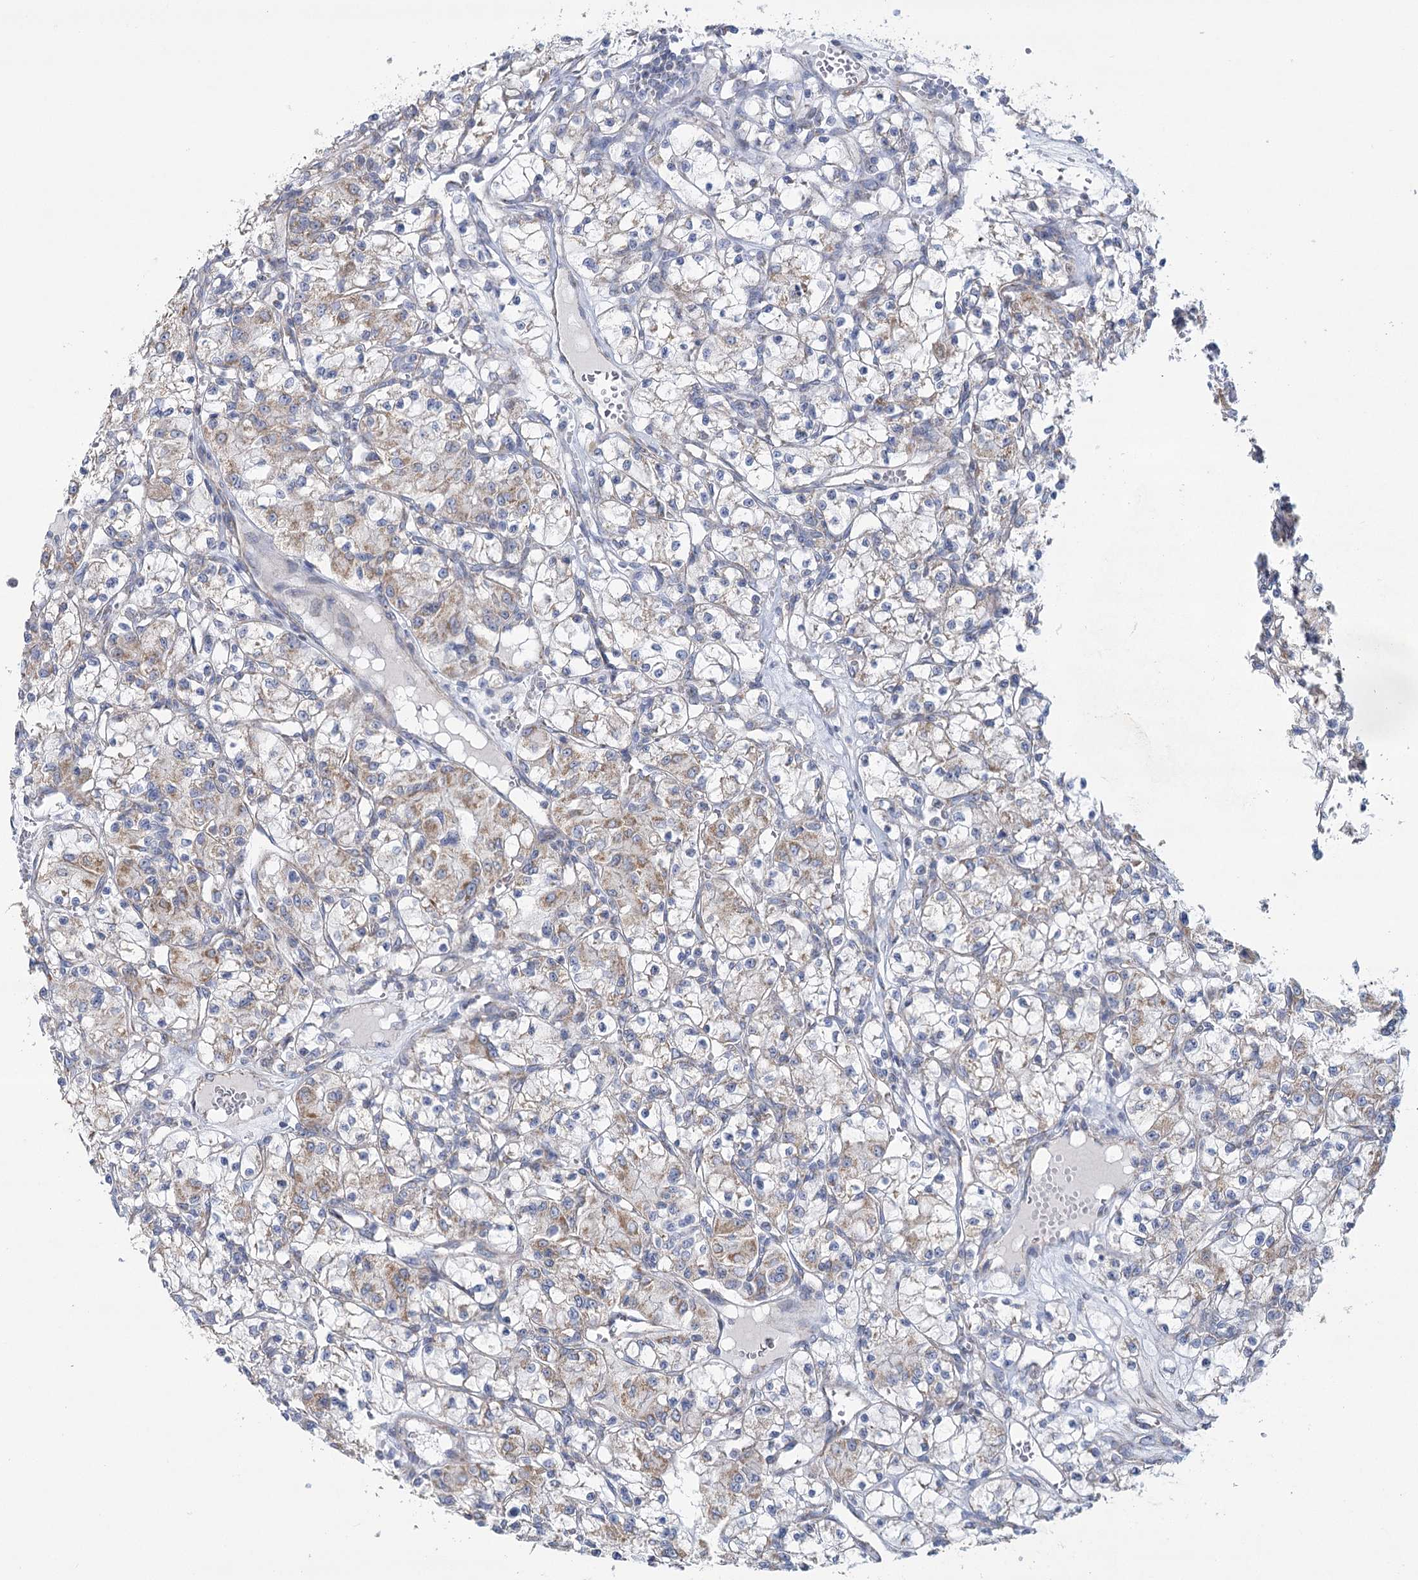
{"staining": {"intensity": "weak", "quantity": "<25%", "location": "cytoplasmic/membranous"}, "tissue": "renal cancer", "cell_type": "Tumor cells", "image_type": "cancer", "snomed": [{"axis": "morphology", "description": "Adenocarcinoma, NOS"}, {"axis": "topography", "description": "Kidney"}], "caption": "Image shows no protein staining in tumor cells of renal cancer tissue.", "gene": "SNX7", "patient": {"sex": "female", "age": 59}}